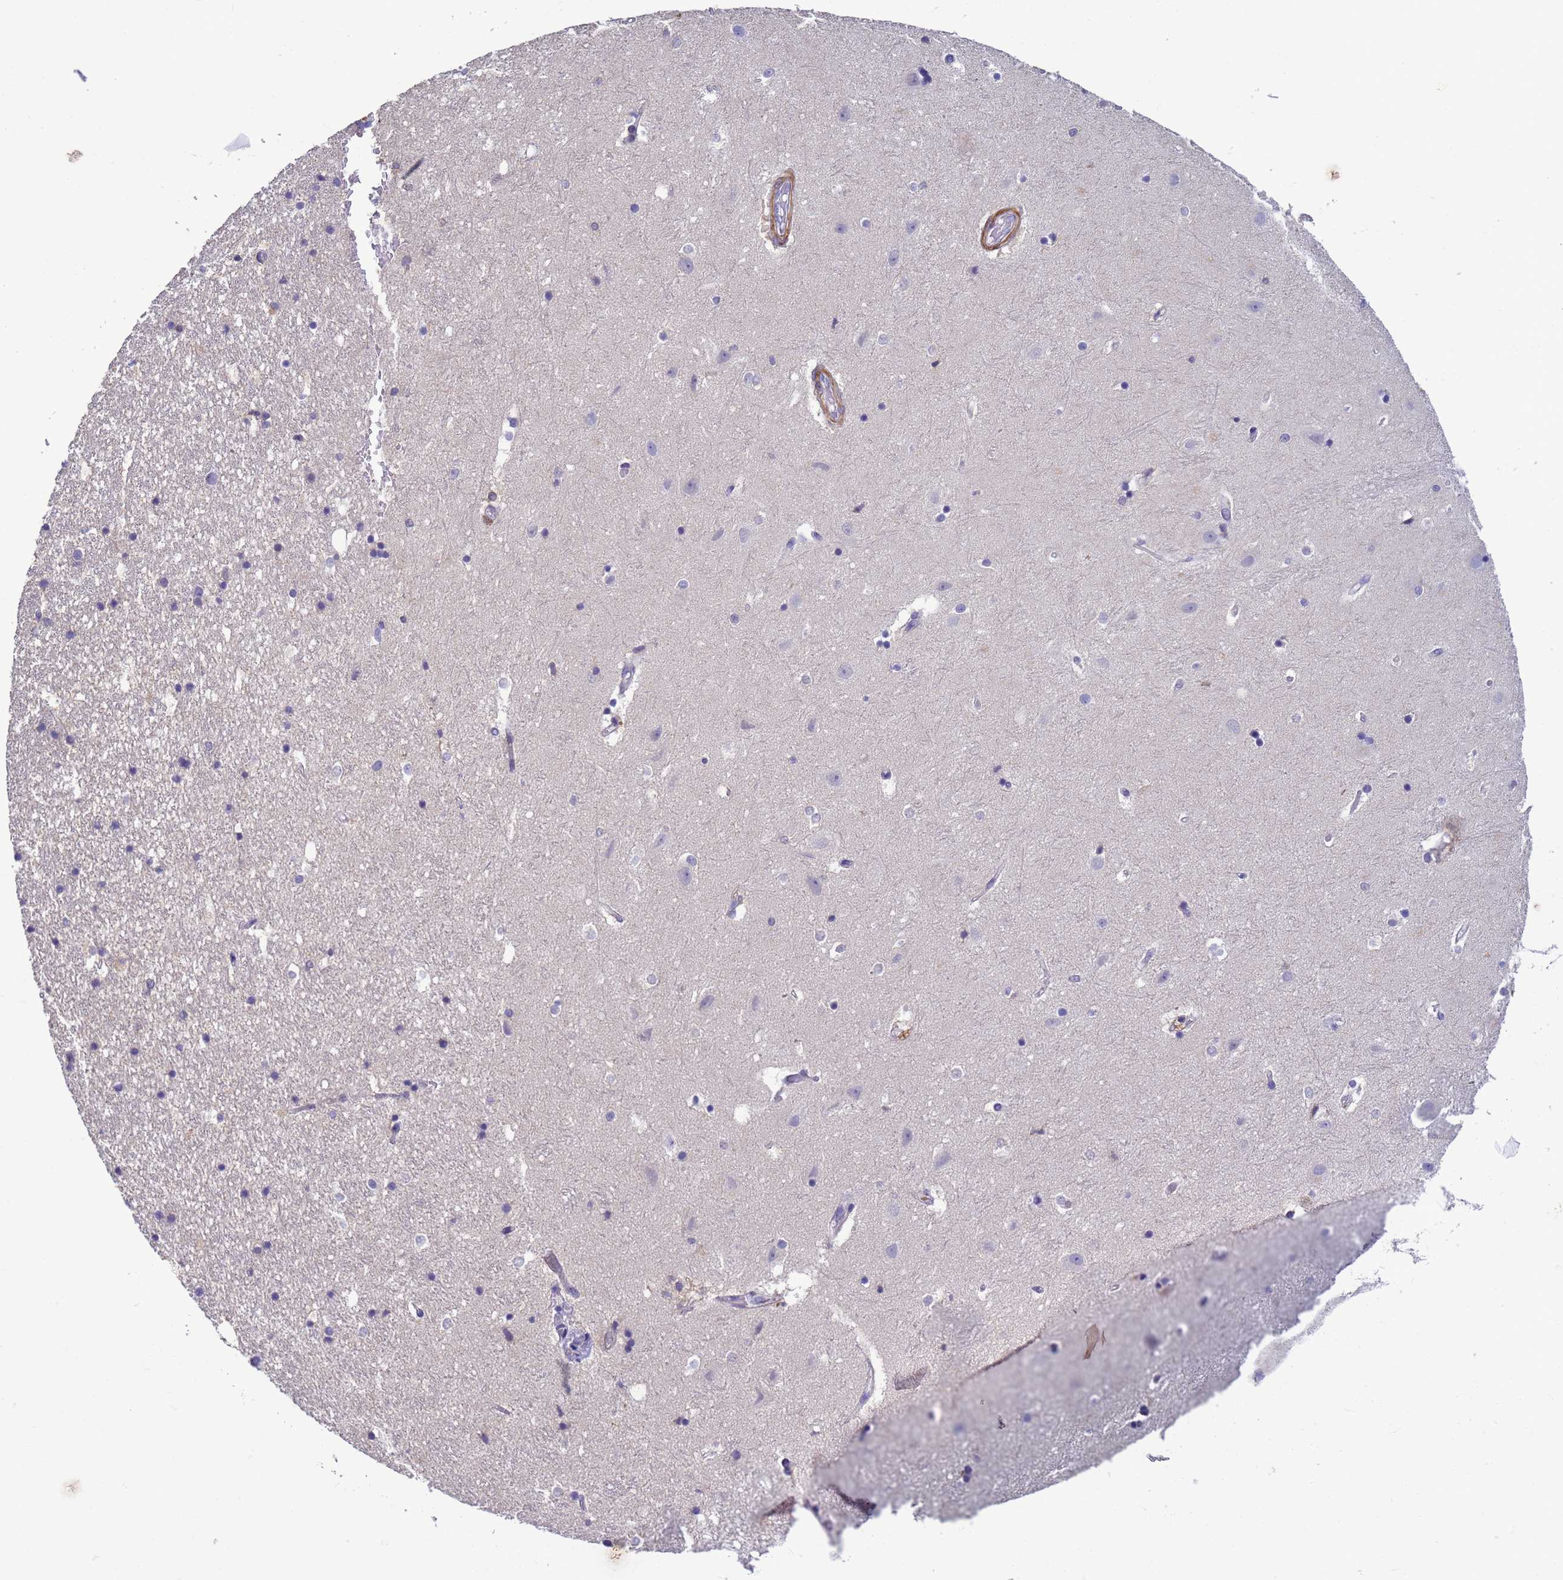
{"staining": {"intensity": "negative", "quantity": "none", "location": "none"}, "tissue": "hippocampus", "cell_type": "Glial cells", "image_type": "normal", "snomed": [{"axis": "morphology", "description": "Normal tissue, NOS"}, {"axis": "topography", "description": "Hippocampus"}], "caption": "DAB (3,3'-diaminobenzidine) immunohistochemical staining of benign human hippocampus exhibits no significant expression in glial cells. (DAB (3,3'-diaminobenzidine) IHC with hematoxylin counter stain).", "gene": "KLHL13", "patient": {"sex": "female", "age": 52}}